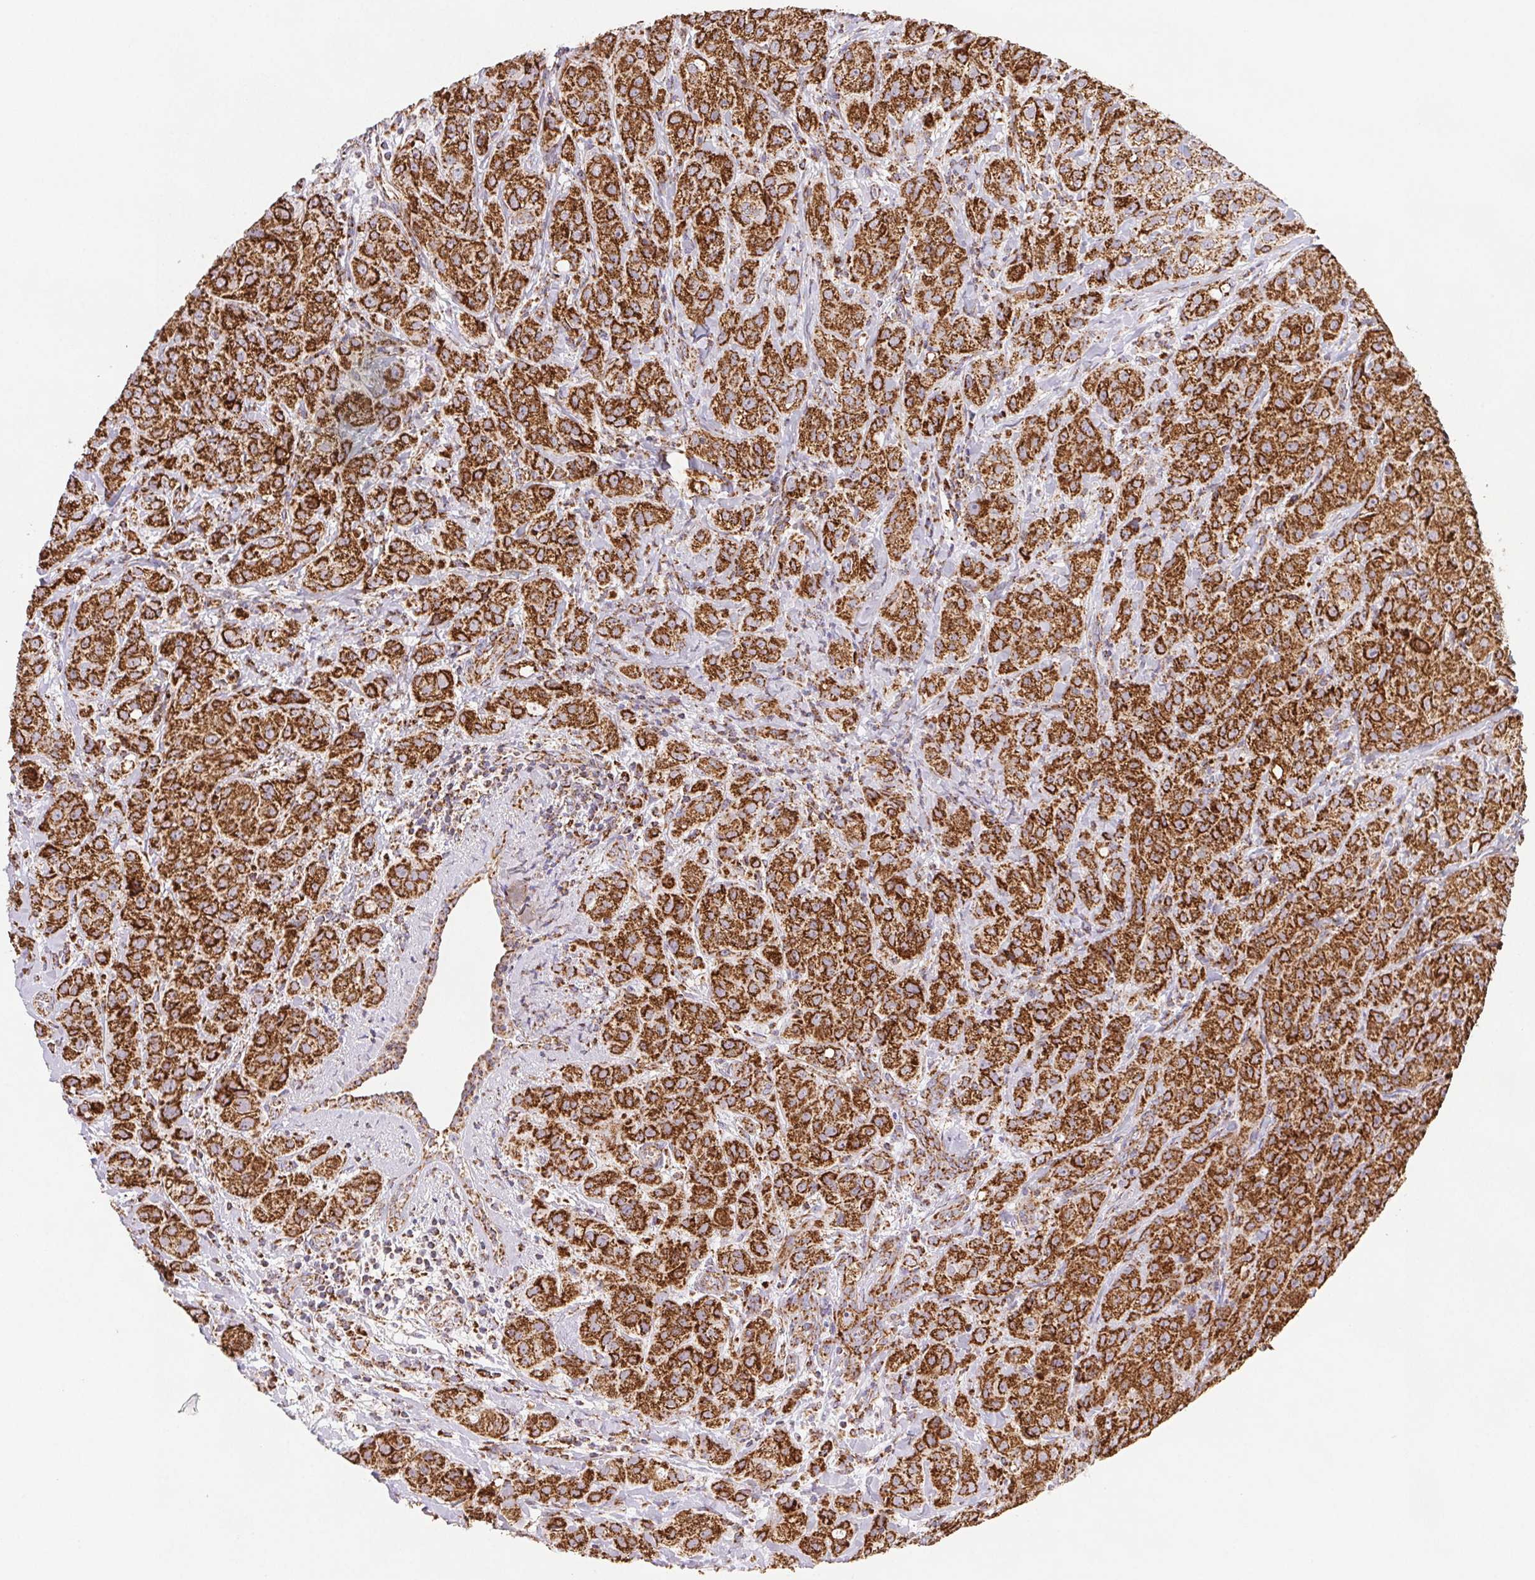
{"staining": {"intensity": "strong", "quantity": ">75%", "location": "cytoplasmic/membranous"}, "tissue": "breast cancer", "cell_type": "Tumor cells", "image_type": "cancer", "snomed": [{"axis": "morphology", "description": "Normal tissue, NOS"}, {"axis": "morphology", "description": "Duct carcinoma"}, {"axis": "topography", "description": "Breast"}], "caption": "DAB immunohistochemical staining of human invasive ductal carcinoma (breast) shows strong cytoplasmic/membranous protein positivity in about >75% of tumor cells.", "gene": "NIPSNAP2", "patient": {"sex": "female", "age": 43}}